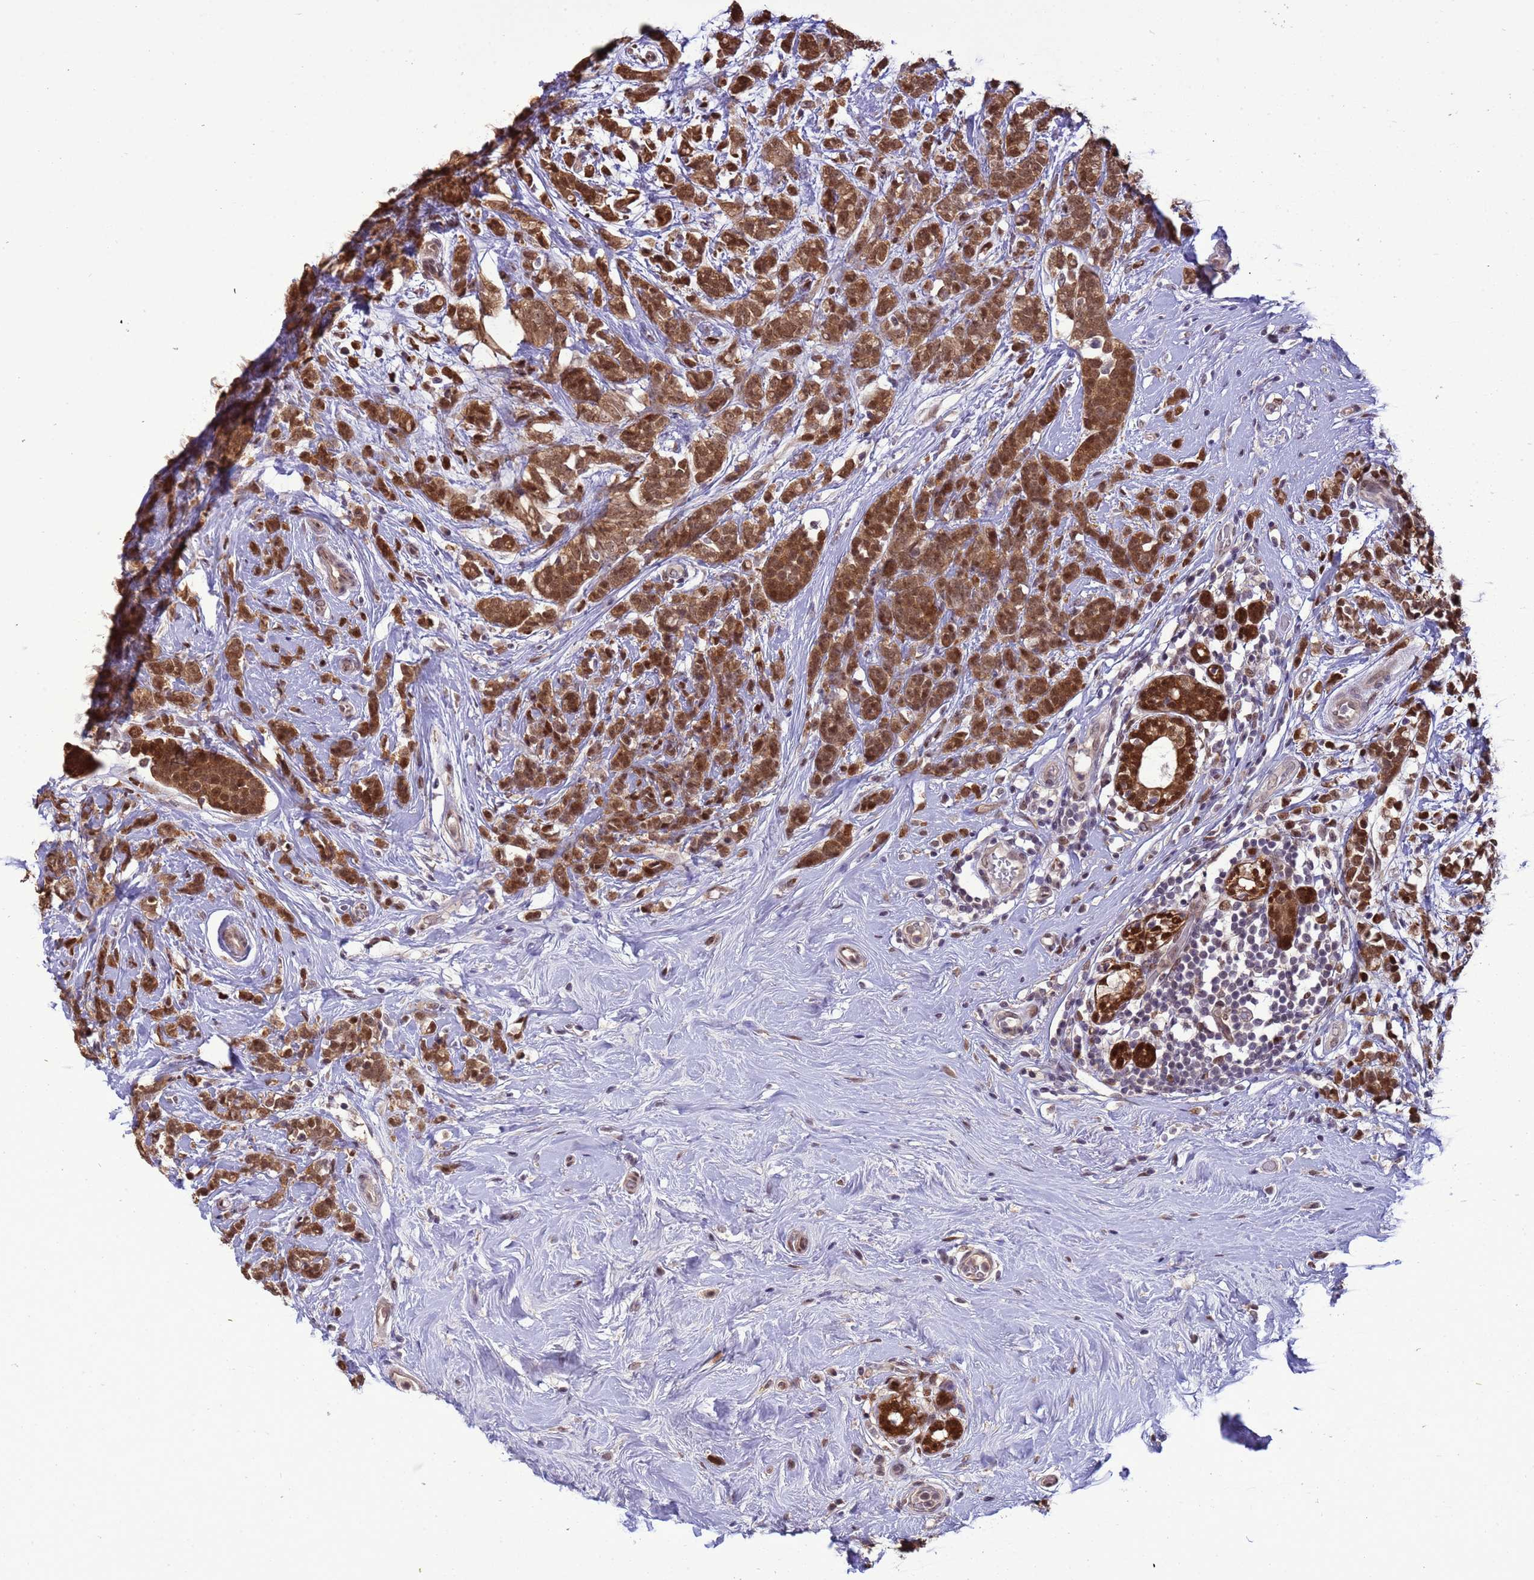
{"staining": {"intensity": "strong", "quantity": ">75%", "location": "cytoplasmic/membranous,nuclear"}, "tissue": "breast cancer", "cell_type": "Tumor cells", "image_type": "cancer", "snomed": [{"axis": "morphology", "description": "Lobular carcinoma"}, {"axis": "topography", "description": "Breast"}], "caption": "High-magnification brightfield microscopy of lobular carcinoma (breast) stained with DAB (brown) and counterstained with hematoxylin (blue). tumor cells exhibit strong cytoplasmic/membranous and nuclear positivity is appreciated in about>75% of cells.", "gene": "ZBTB5", "patient": {"sex": "female", "age": 58}}